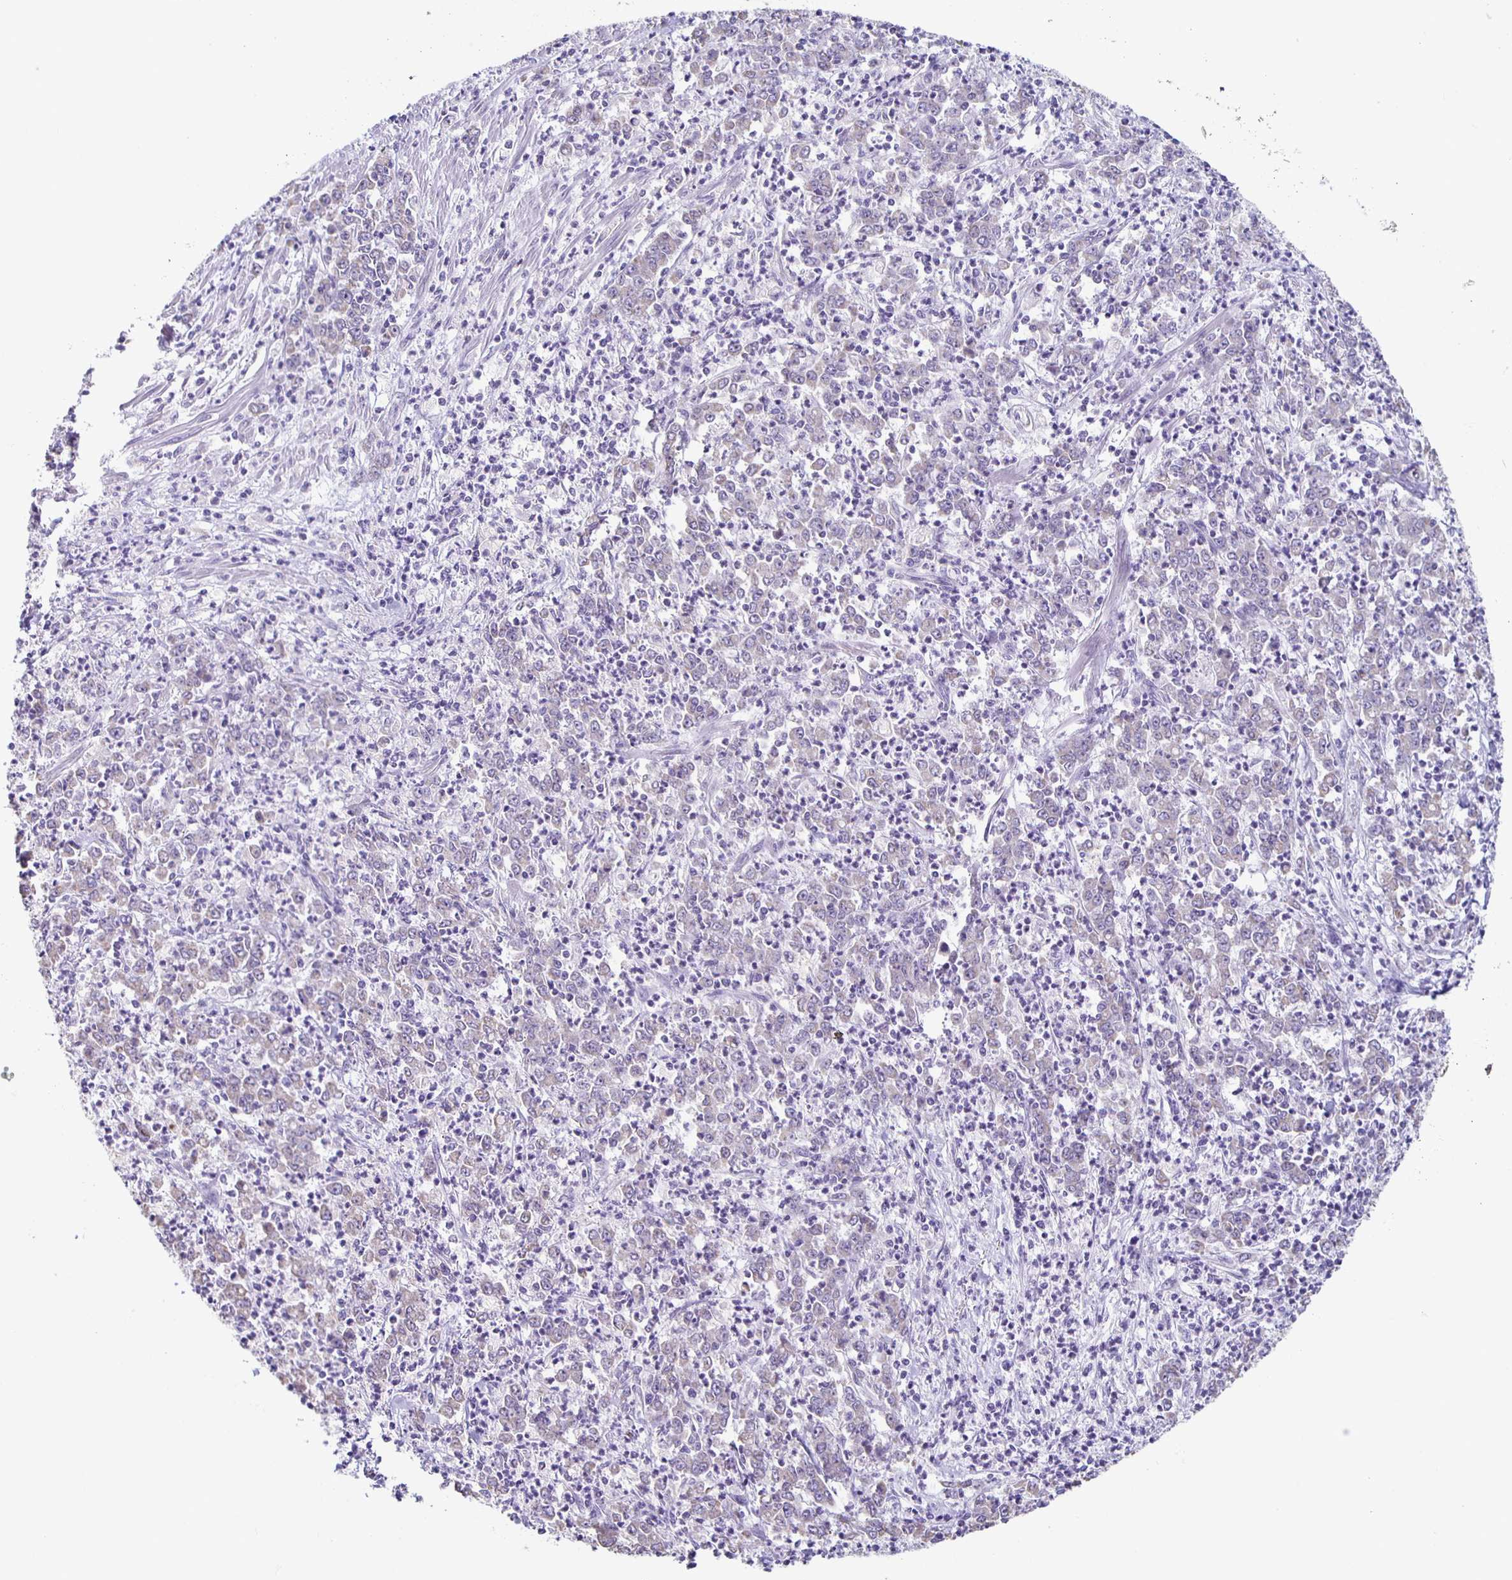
{"staining": {"intensity": "negative", "quantity": "none", "location": "none"}, "tissue": "stomach cancer", "cell_type": "Tumor cells", "image_type": "cancer", "snomed": [{"axis": "morphology", "description": "Adenocarcinoma, NOS"}, {"axis": "topography", "description": "Stomach, lower"}], "caption": "High power microscopy image of an immunohistochemistry (IHC) image of adenocarcinoma (stomach), revealing no significant positivity in tumor cells. Nuclei are stained in blue.", "gene": "TPPP", "patient": {"sex": "female", "age": 71}}